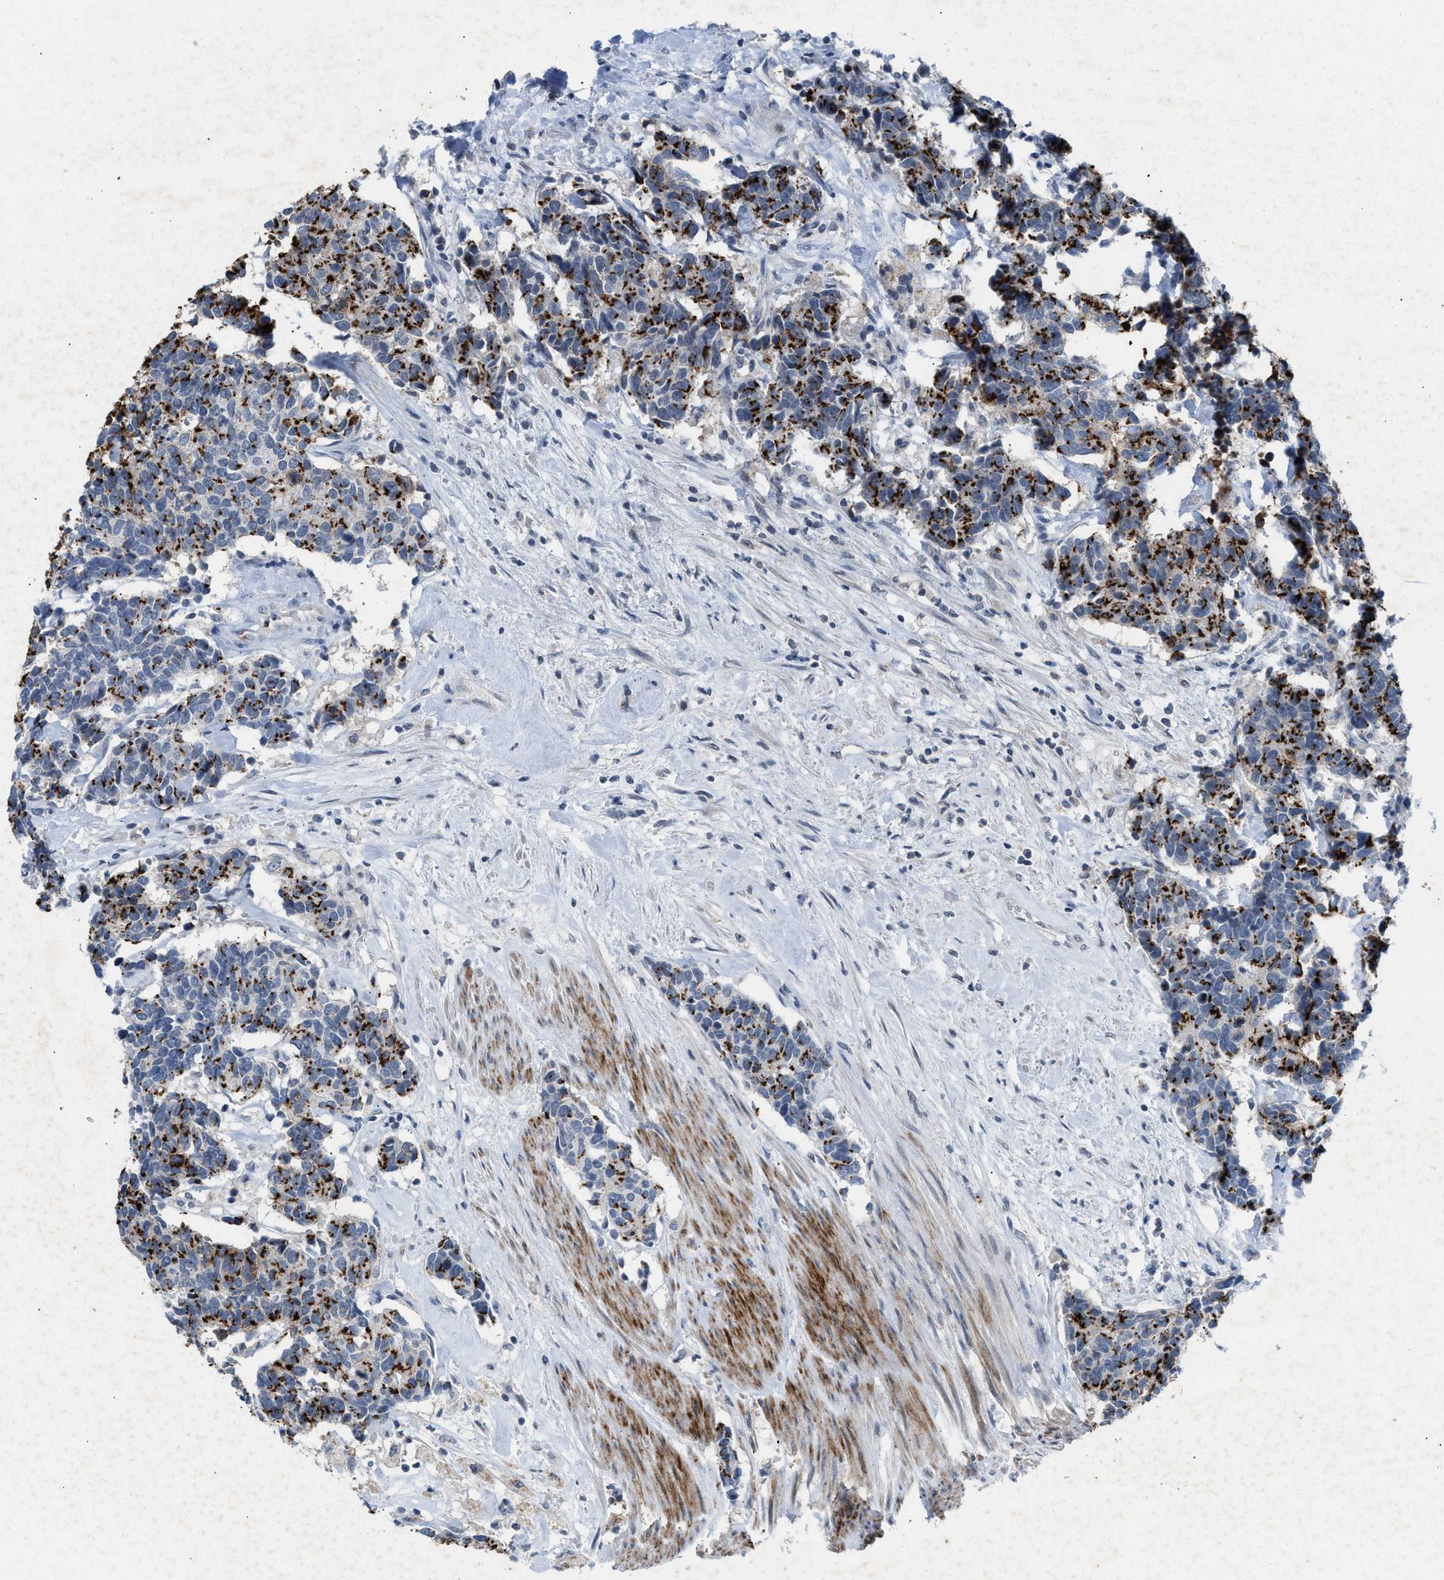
{"staining": {"intensity": "strong", "quantity": ">75%", "location": "cytoplasmic/membranous"}, "tissue": "carcinoid", "cell_type": "Tumor cells", "image_type": "cancer", "snomed": [{"axis": "morphology", "description": "Carcinoma, NOS"}, {"axis": "morphology", "description": "Carcinoid, malignant, NOS"}, {"axis": "topography", "description": "Urinary bladder"}], "caption": "This photomicrograph reveals immunohistochemistry (IHC) staining of carcinoid, with high strong cytoplasmic/membranous expression in about >75% of tumor cells.", "gene": "SLC5A5", "patient": {"sex": "male", "age": 57}}